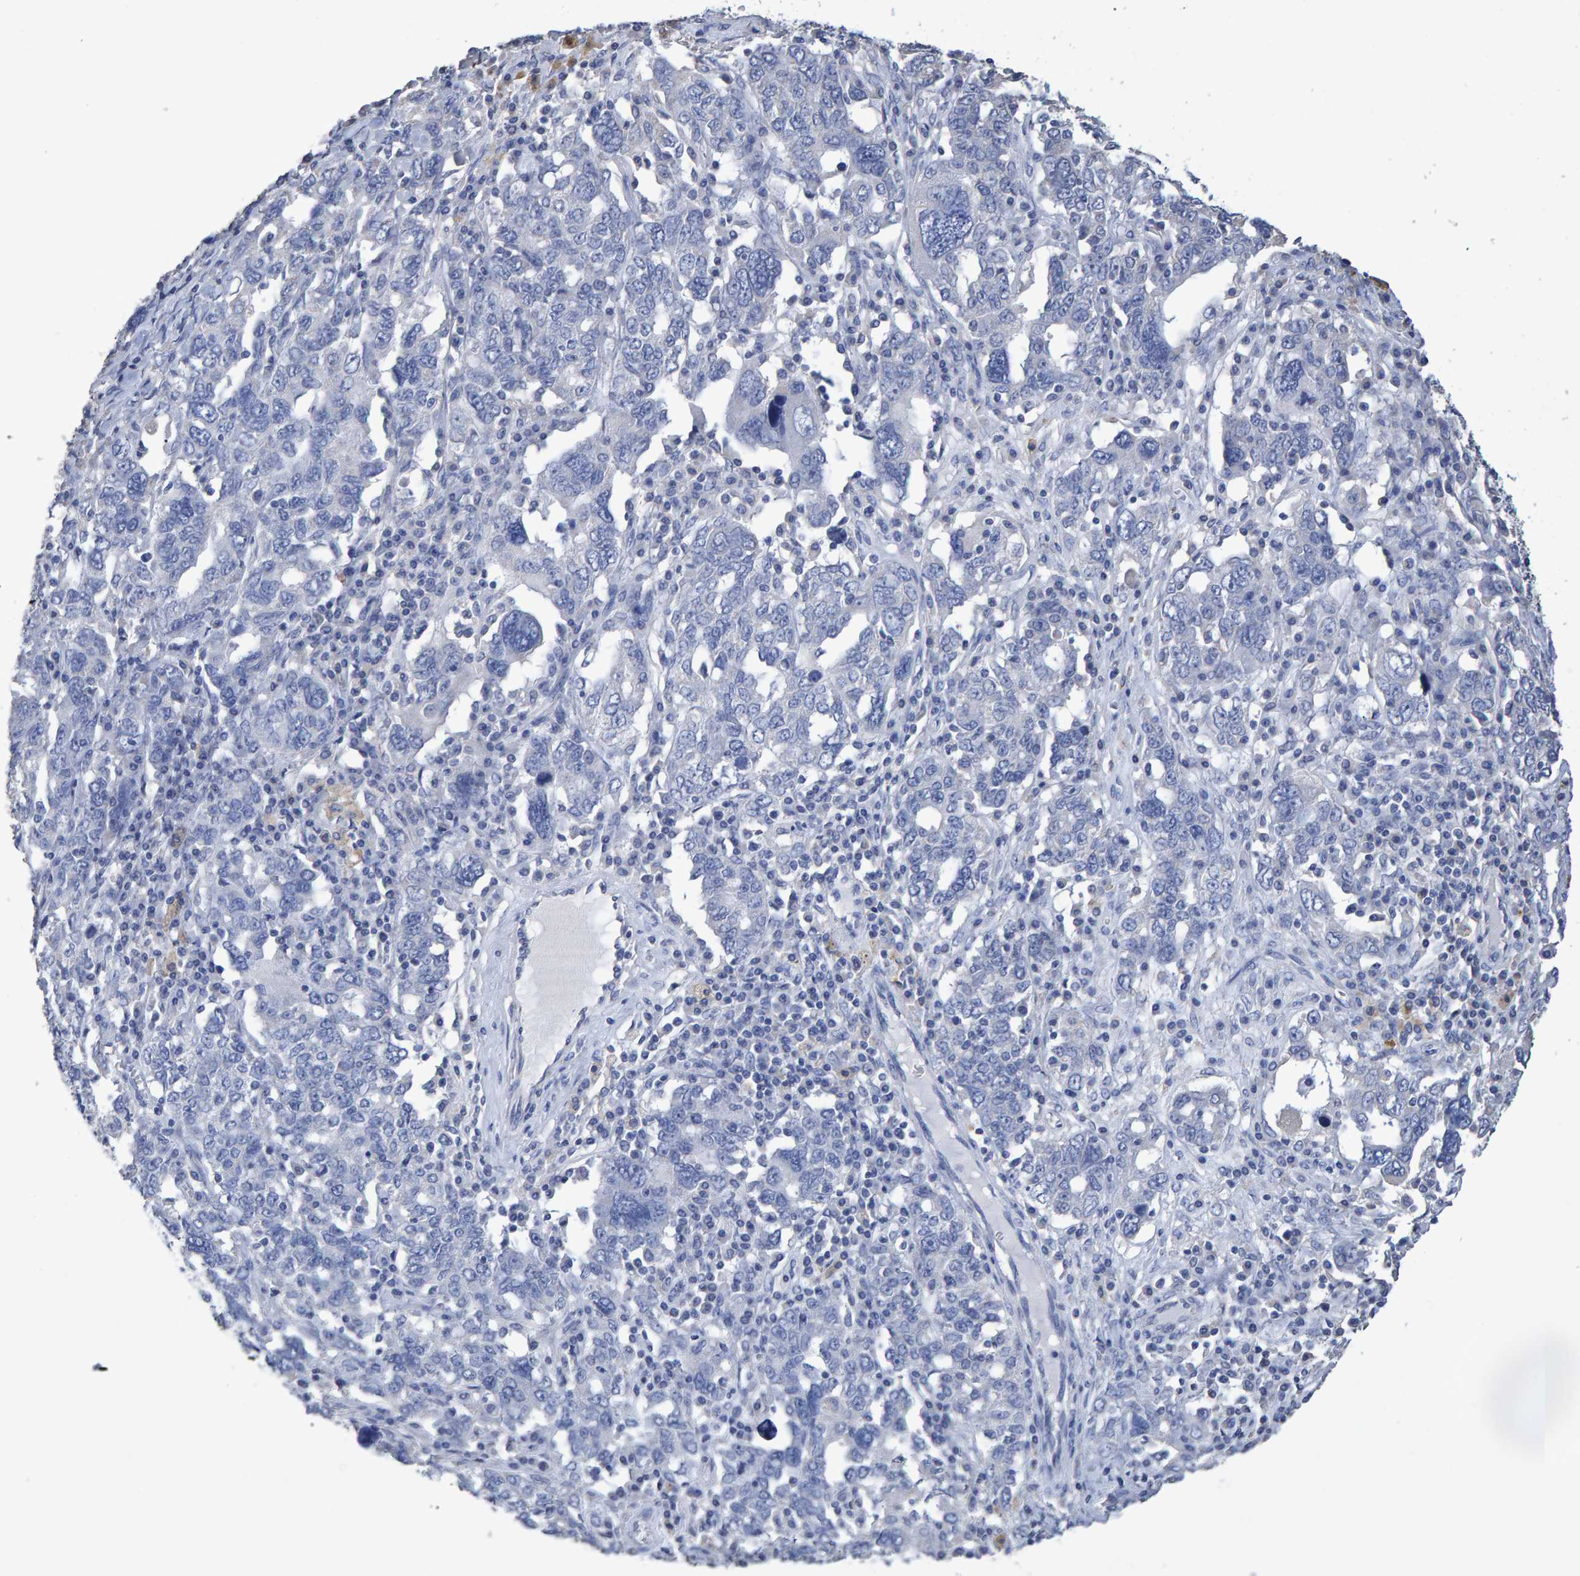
{"staining": {"intensity": "negative", "quantity": "none", "location": "none"}, "tissue": "ovarian cancer", "cell_type": "Tumor cells", "image_type": "cancer", "snomed": [{"axis": "morphology", "description": "Carcinoma, endometroid"}, {"axis": "topography", "description": "Ovary"}], "caption": "Immunohistochemical staining of endometroid carcinoma (ovarian) displays no significant positivity in tumor cells. Brightfield microscopy of IHC stained with DAB (3,3'-diaminobenzidine) (brown) and hematoxylin (blue), captured at high magnification.", "gene": "HEMGN", "patient": {"sex": "female", "age": 62}}